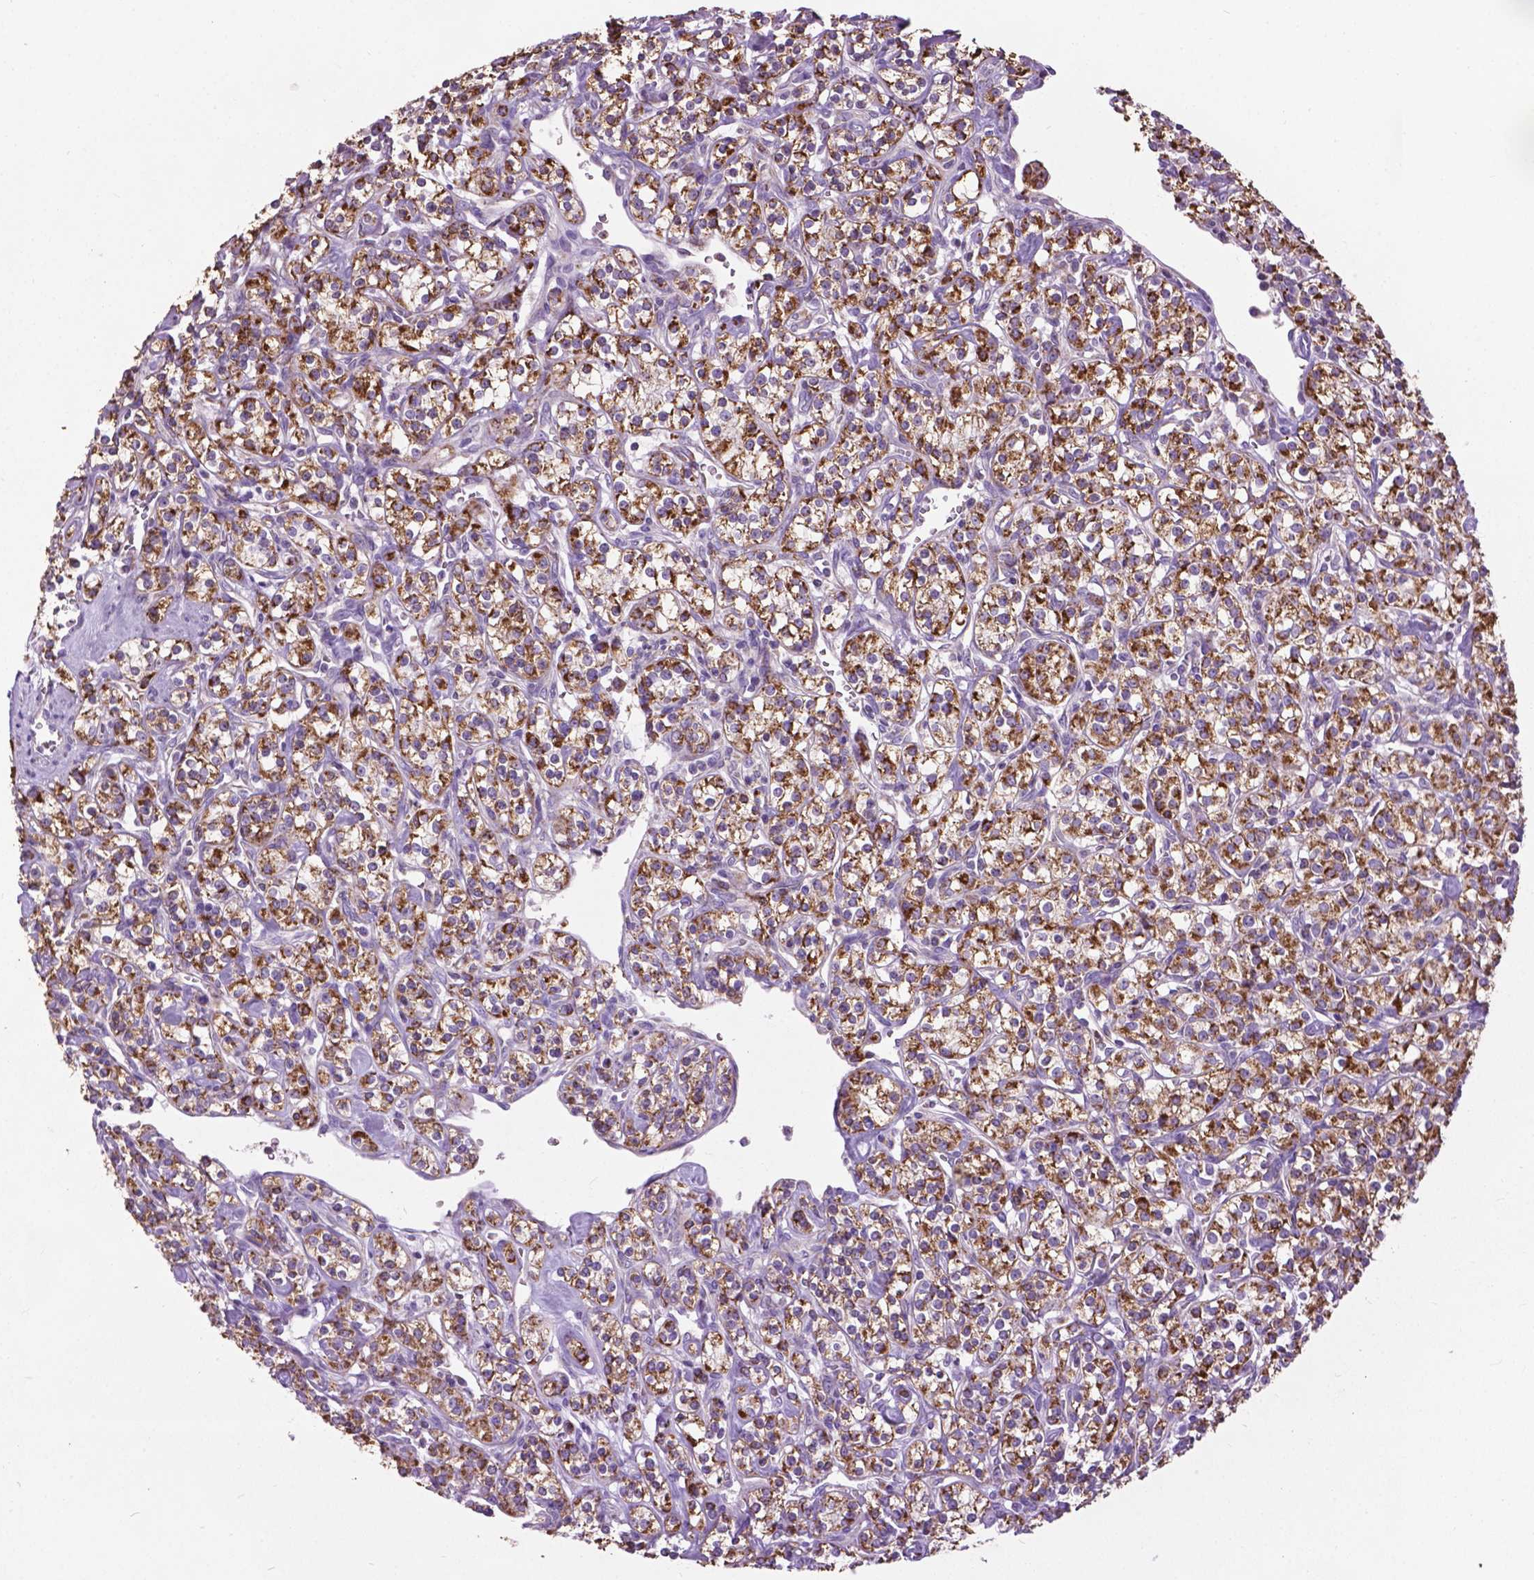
{"staining": {"intensity": "strong", "quantity": ">75%", "location": "cytoplasmic/membranous"}, "tissue": "renal cancer", "cell_type": "Tumor cells", "image_type": "cancer", "snomed": [{"axis": "morphology", "description": "Adenocarcinoma, NOS"}, {"axis": "topography", "description": "Kidney"}], "caption": "Tumor cells exhibit high levels of strong cytoplasmic/membranous expression in about >75% of cells in adenocarcinoma (renal). Ihc stains the protein of interest in brown and the nuclei are stained blue.", "gene": "VDAC1", "patient": {"sex": "male", "age": 77}}